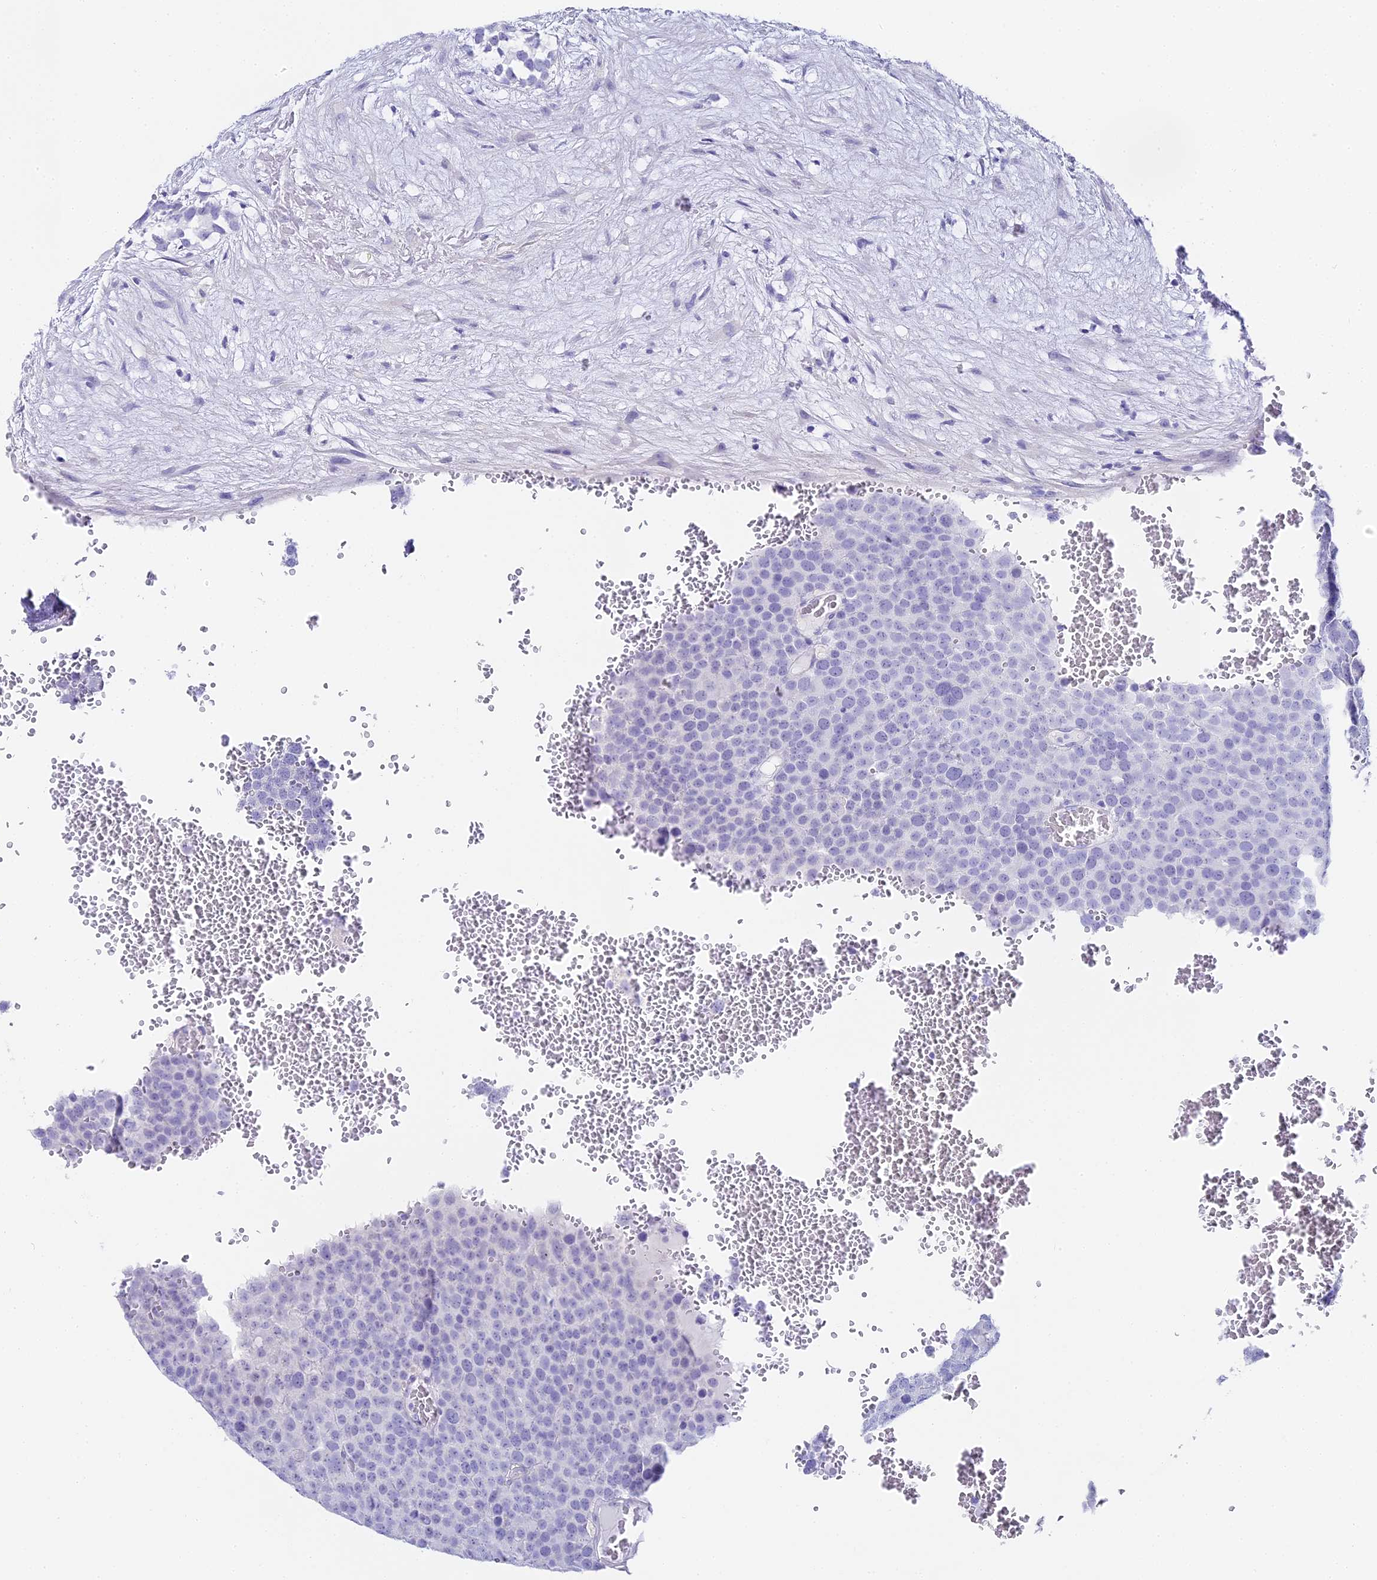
{"staining": {"intensity": "negative", "quantity": "none", "location": "none"}, "tissue": "testis cancer", "cell_type": "Tumor cells", "image_type": "cancer", "snomed": [{"axis": "morphology", "description": "Seminoma, NOS"}, {"axis": "topography", "description": "Testis"}], "caption": "IHC of testis cancer demonstrates no expression in tumor cells.", "gene": "ABHD14A-ACY1", "patient": {"sex": "male", "age": 71}}